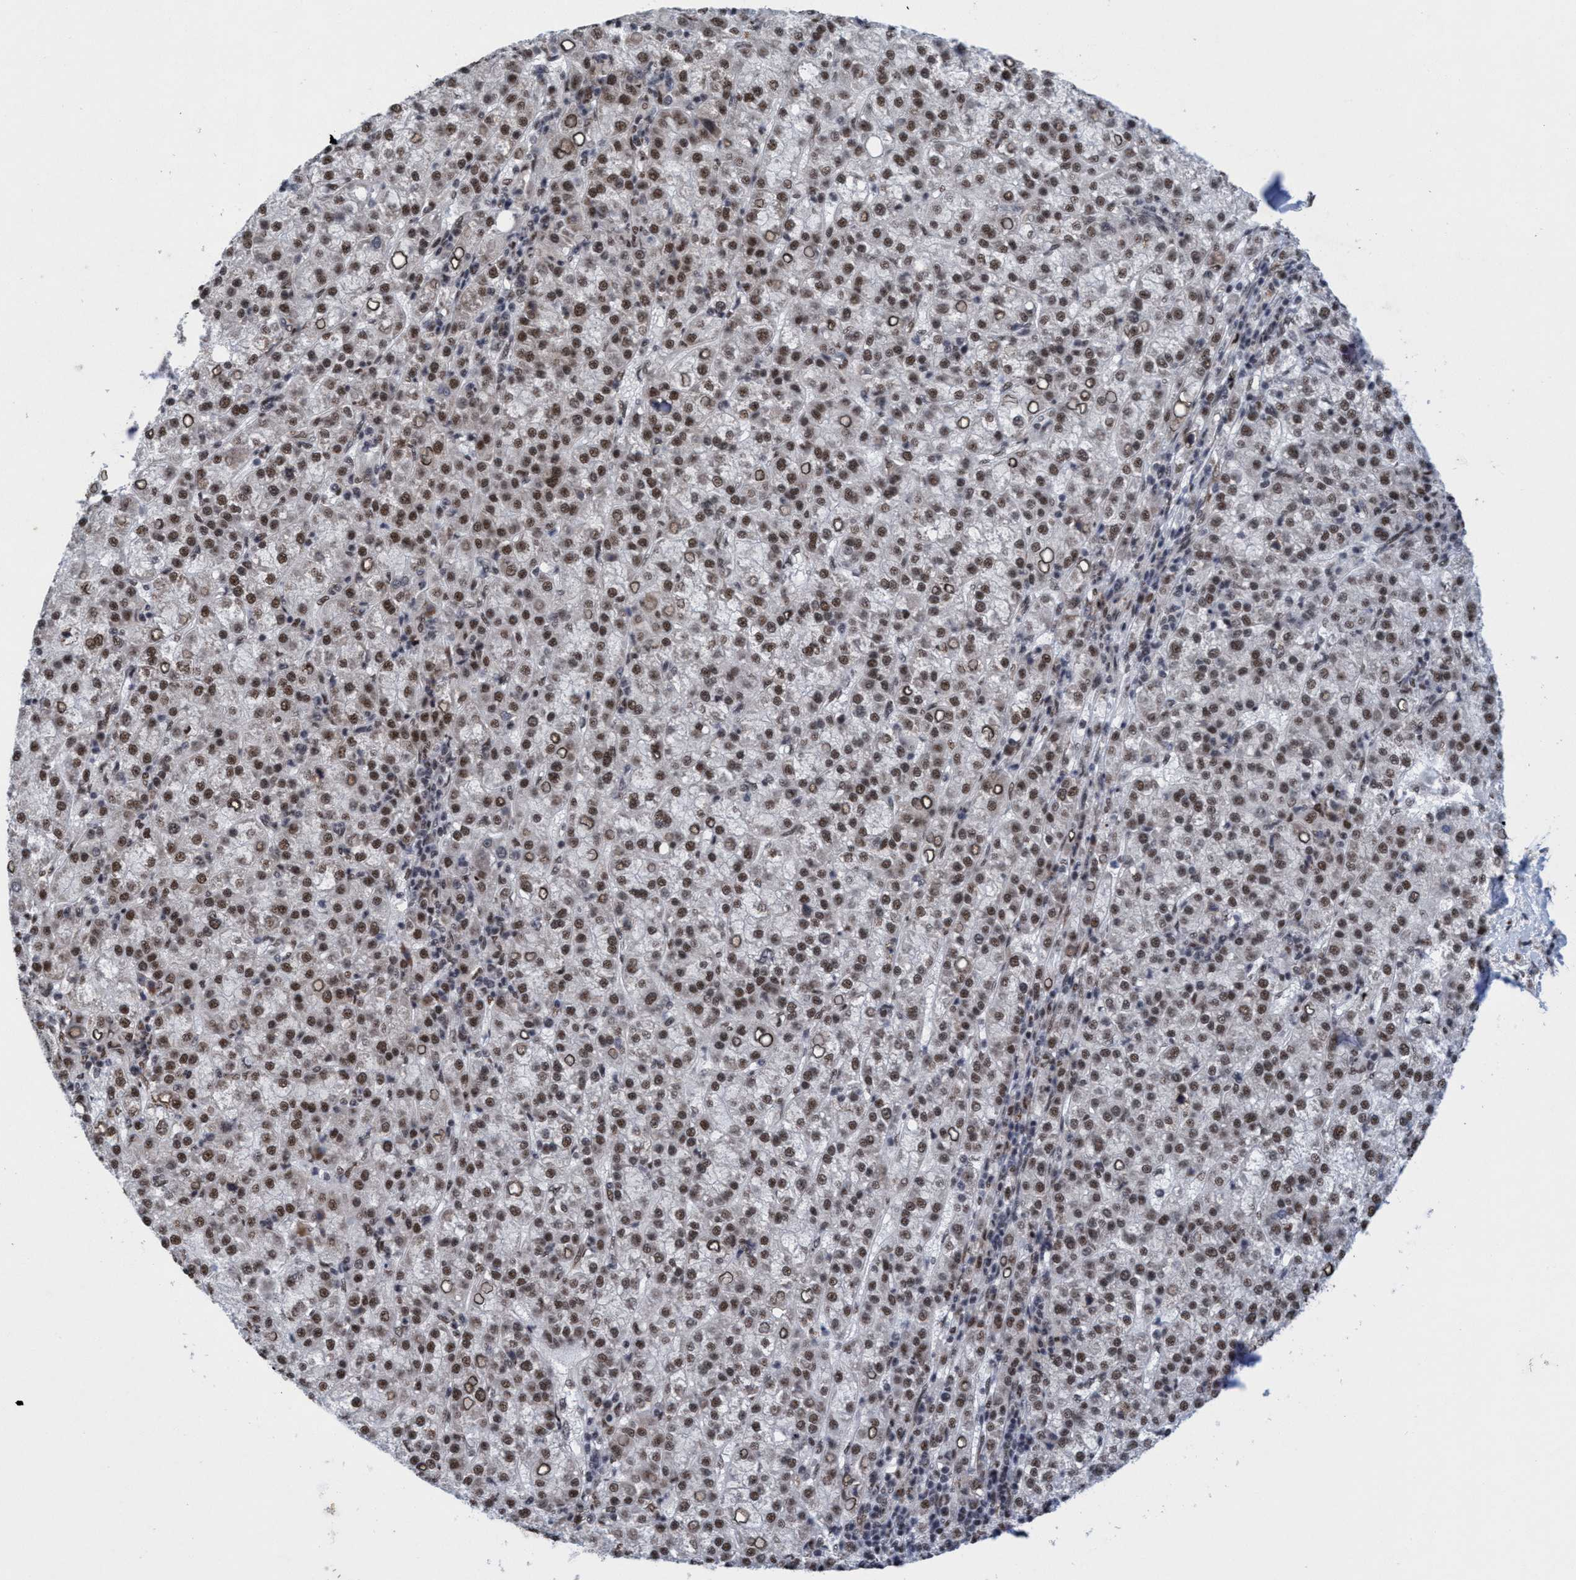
{"staining": {"intensity": "moderate", "quantity": ">75%", "location": "cytoplasmic/membranous,nuclear"}, "tissue": "liver cancer", "cell_type": "Tumor cells", "image_type": "cancer", "snomed": [{"axis": "morphology", "description": "Carcinoma, Hepatocellular, NOS"}, {"axis": "topography", "description": "Liver"}], "caption": "An IHC image of neoplastic tissue is shown. Protein staining in brown labels moderate cytoplasmic/membranous and nuclear positivity in hepatocellular carcinoma (liver) within tumor cells. (Stains: DAB (3,3'-diaminobenzidine) in brown, nuclei in blue, Microscopy: brightfield microscopy at high magnification).", "gene": "GLT6D1", "patient": {"sex": "female", "age": 58}}